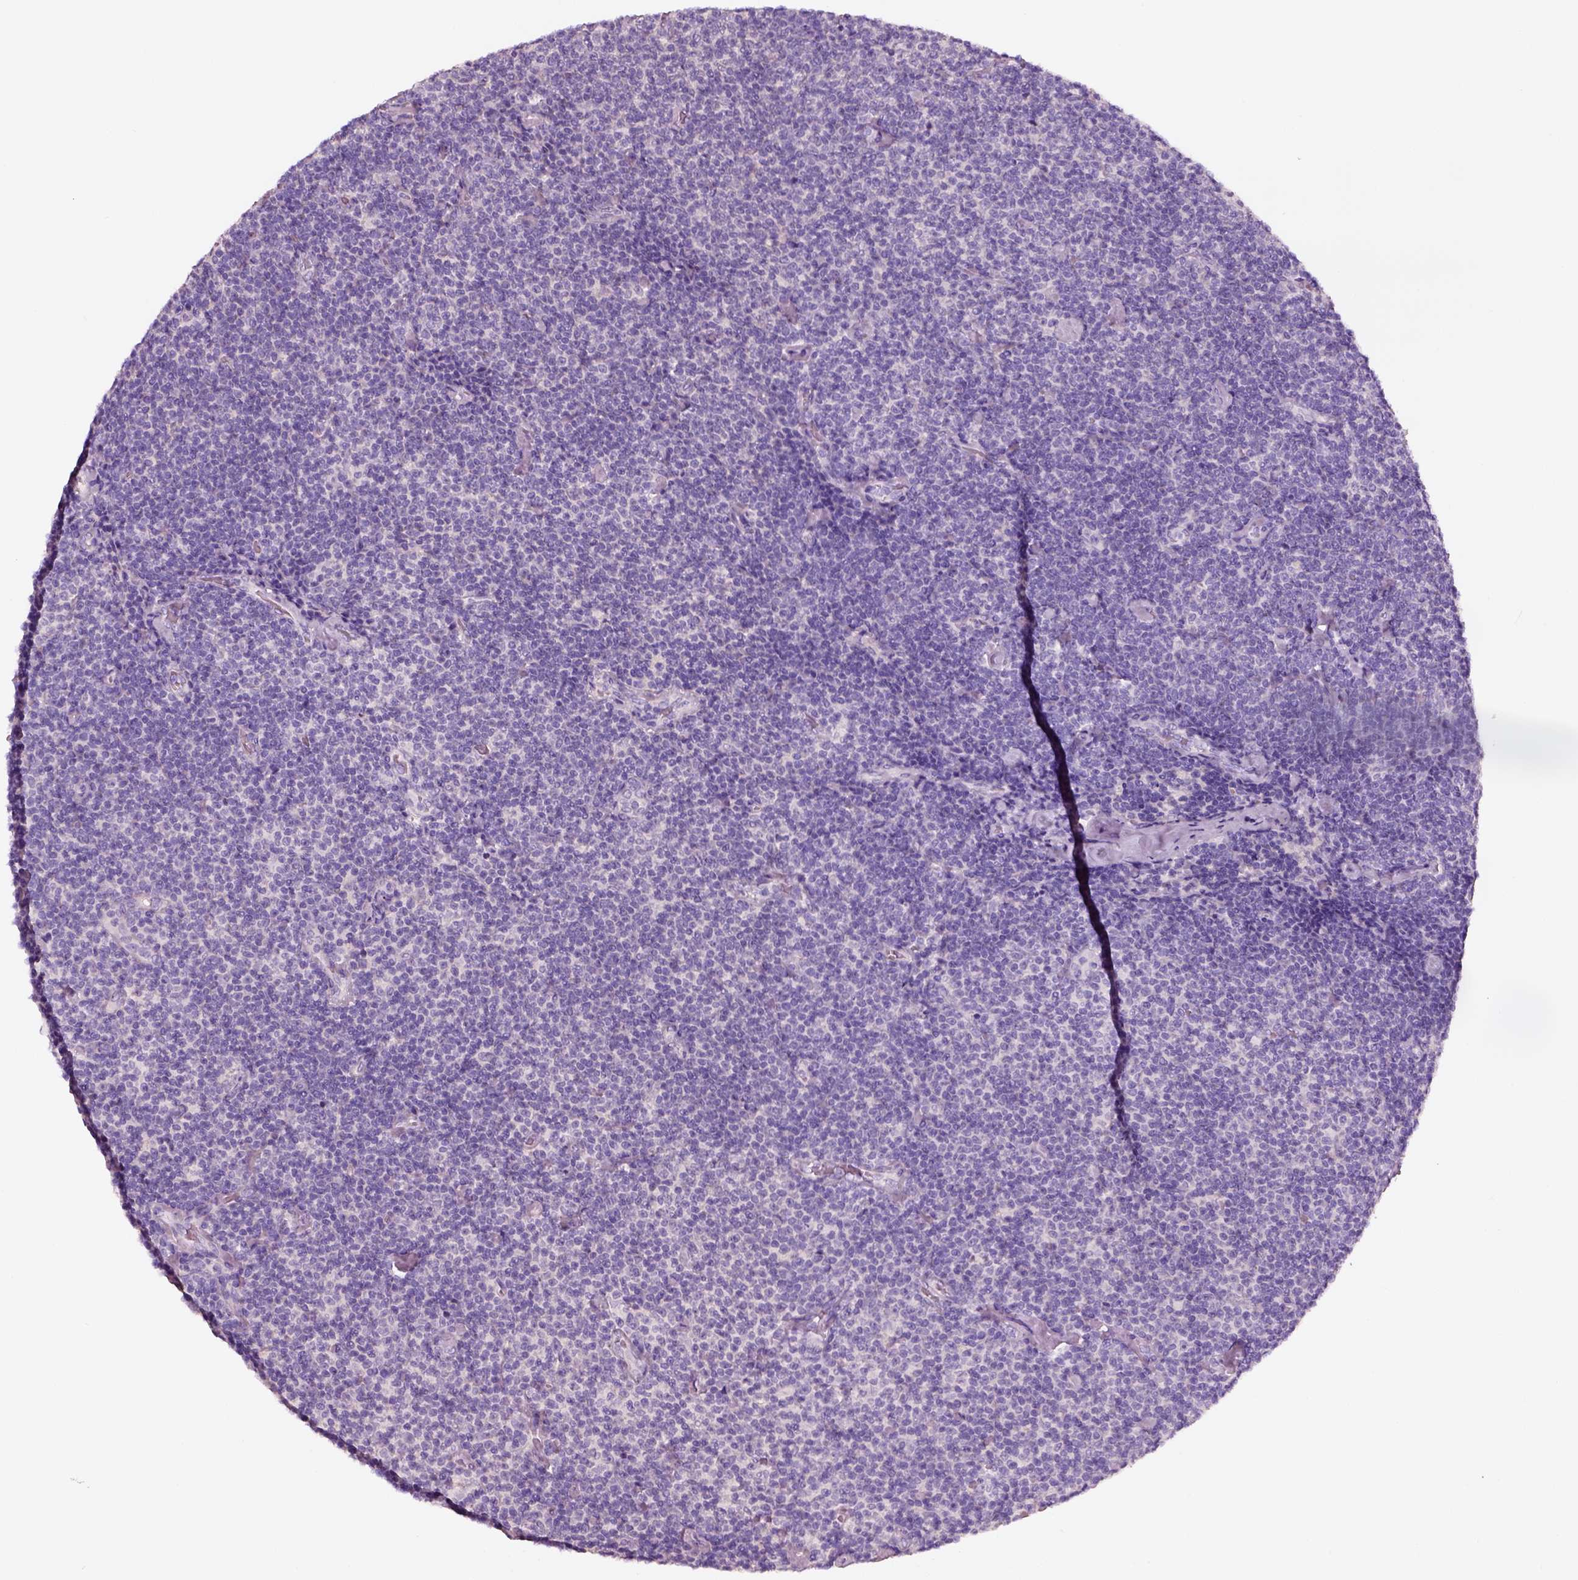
{"staining": {"intensity": "negative", "quantity": "none", "location": "none"}, "tissue": "lymphoma", "cell_type": "Tumor cells", "image_type": "cancer", "snomed": [{"axis": "morphology", "description": "Malignant lymphoma, non-Hodgkin's type, Low grade"}, {"axis": "topography", "description": "Lymph node"}], "caption": "Tumor cells are negative for brown protein staining in low-grade malignant lymphoma, non-Hodgkin's type. (Immunohistochemistry (ihc), brightfield microscopy, high magnification).", "gene": "ELSPBP1", "patient": {"sex": "male", "age": 81}}